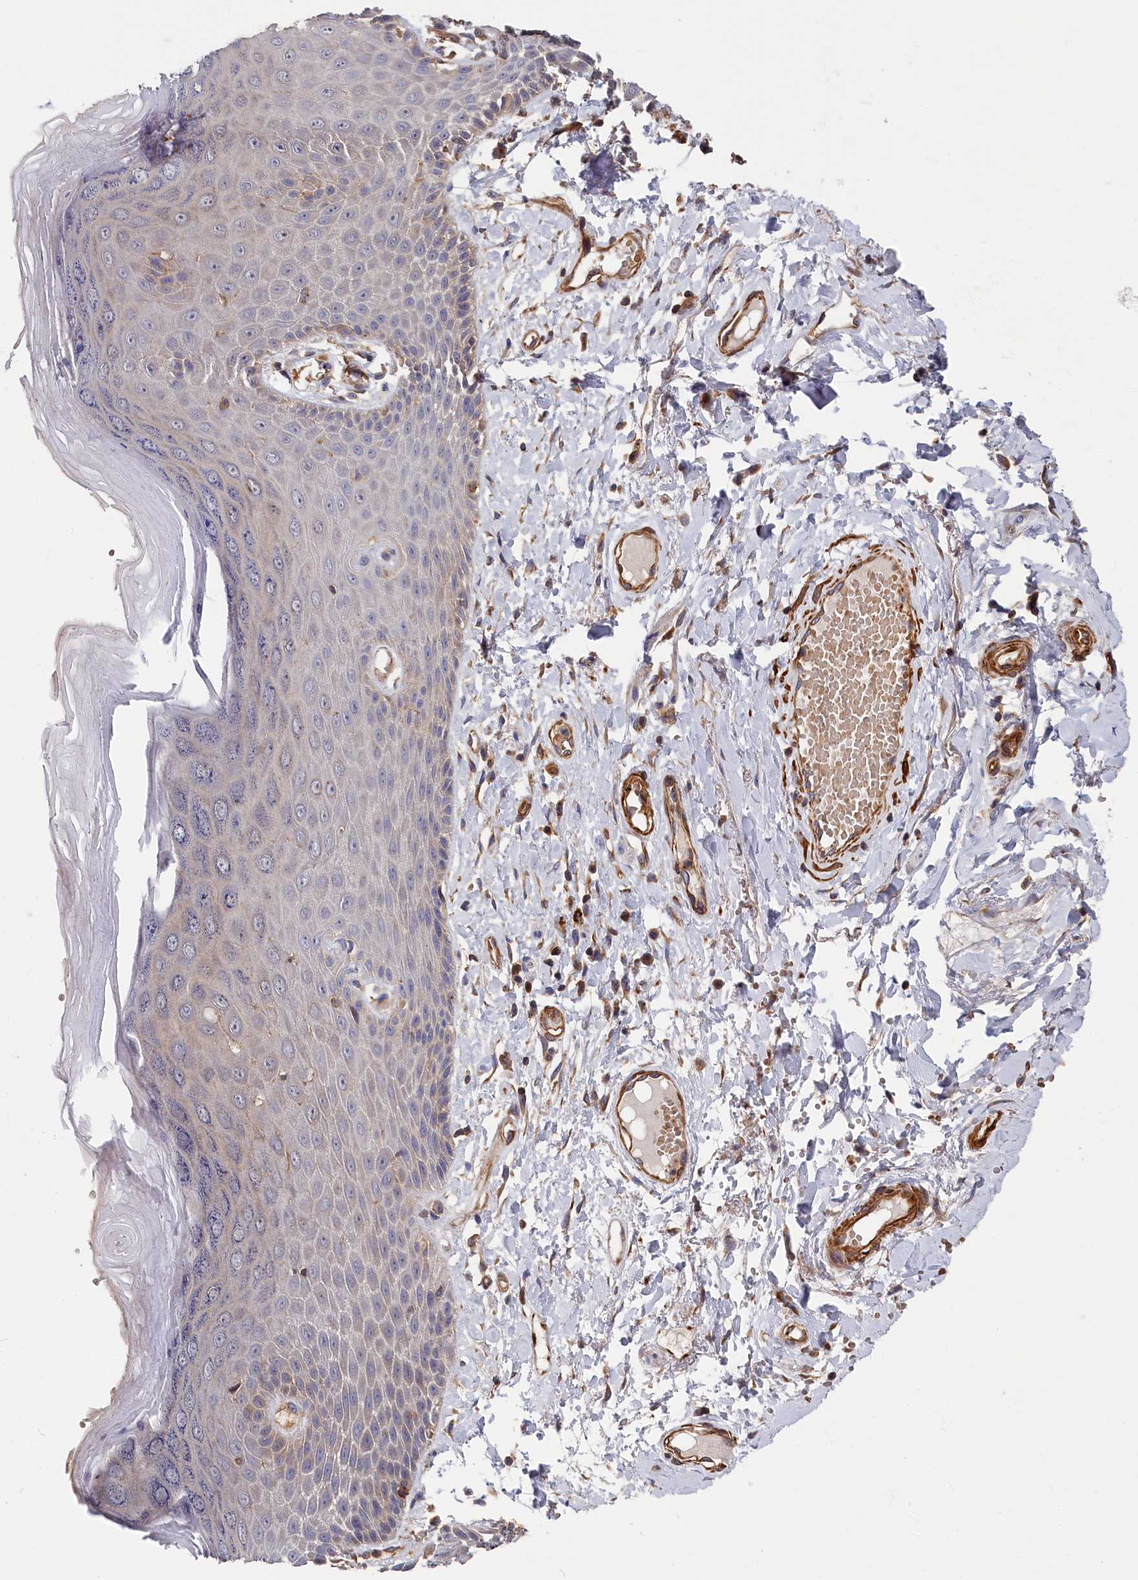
{"staining": {"intensity": "weak", "quantity": "<25%", "location": "cytoplasmic/membranous"}, "tissue": "skin", "cell_type": "Epidermal cells", "image_type": "normal", "snomed": [{"axis": "morphology", "description": "Normal tissue, NOS"}, {"axis": "topography", "description": "Anal"}], "caption": "The histopathology image displays no significant positivity in epidermal cells of skin.", "gene": "LDHD", "patient": {"sex": "male", "age": 78}}